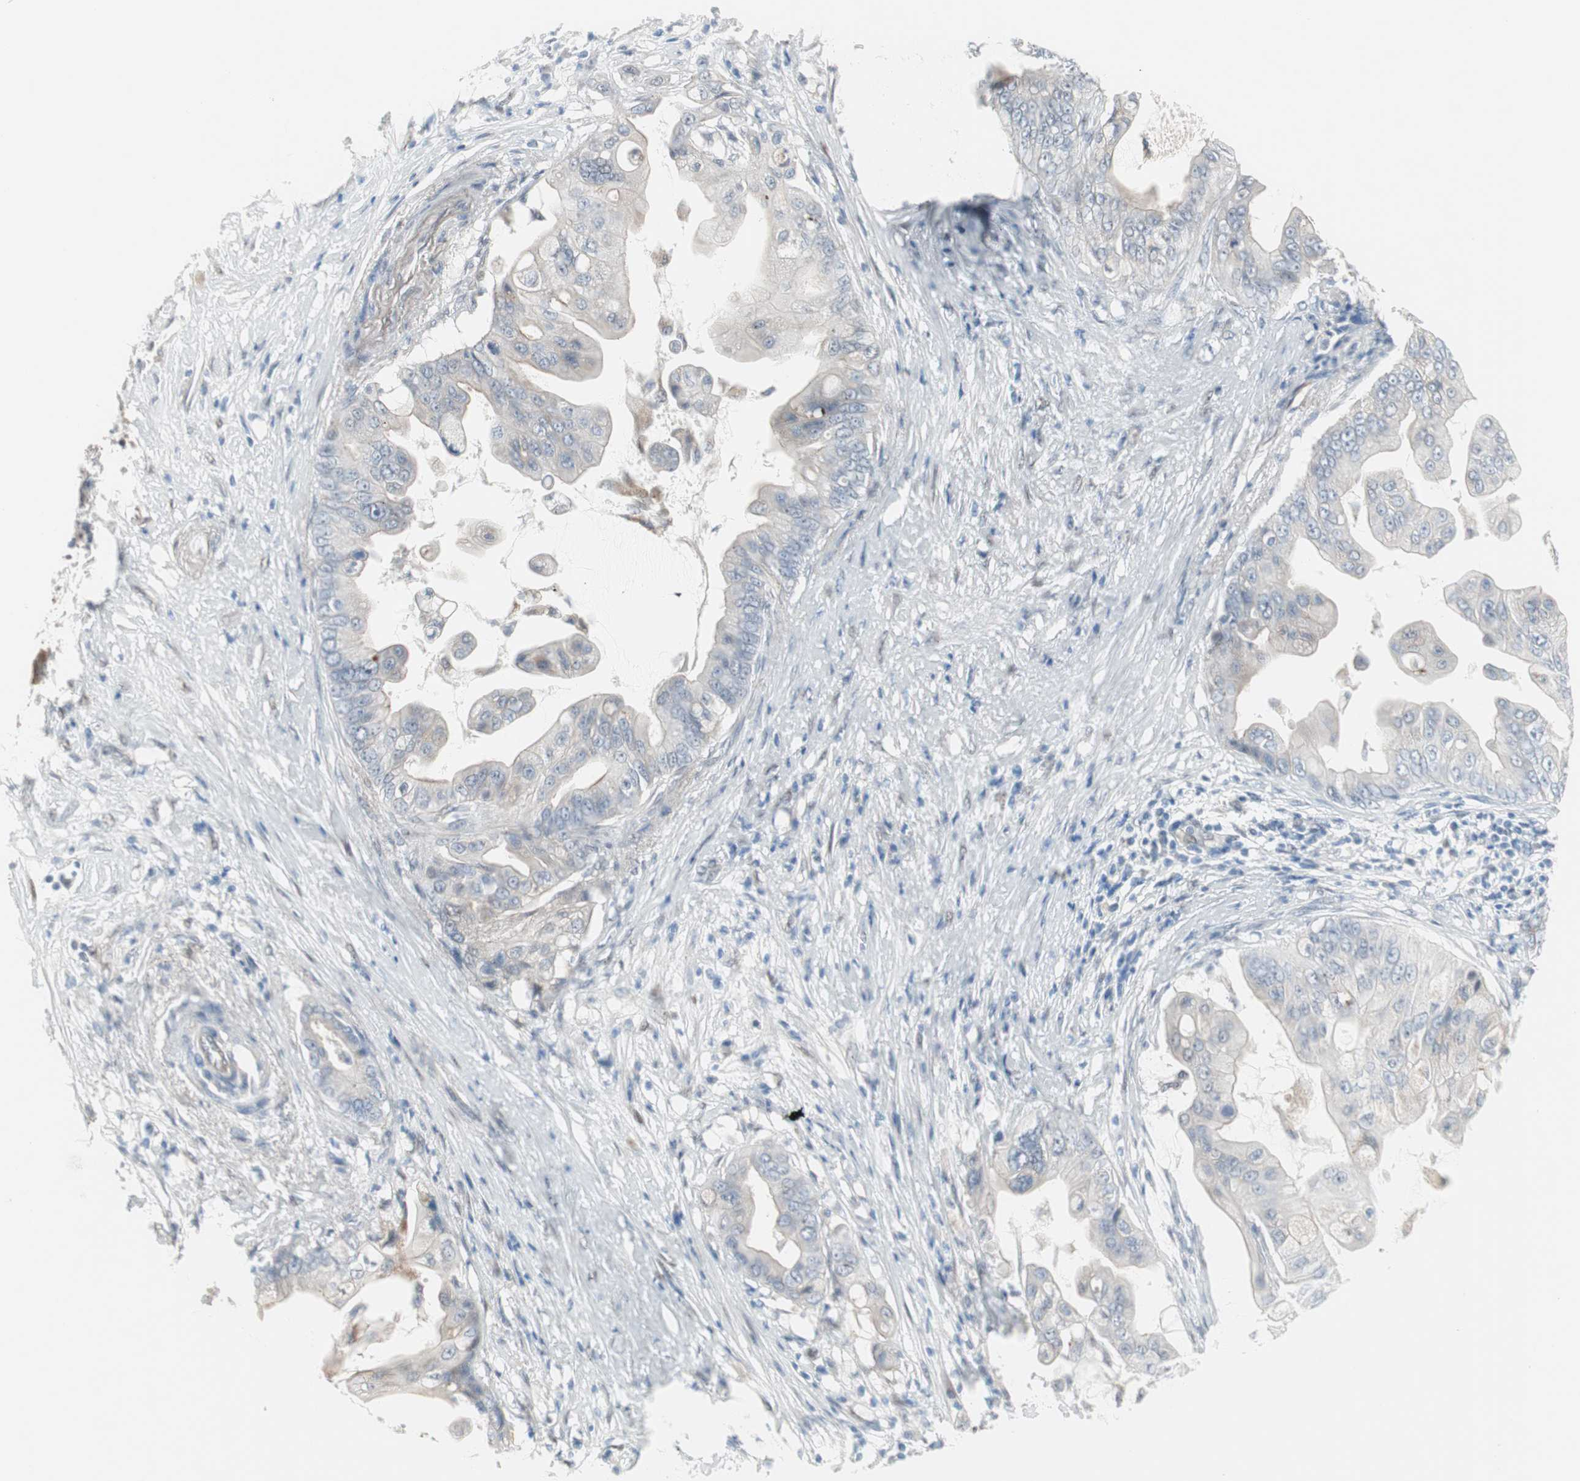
{"staining": {"intensity": "weak", "quantity": "<25%", "location": "cytoplasmic/membranous"}, "tissue": "pancreatic cancer", "cell_type": "Tumor cells", "image_type": "cancer", "snomed": [{"axis": "morphology", "description": "Adenocarcinoma, NOS"}, {"axis": "topography", "description": "Pancreas"}], "caption": "The immunohistochemistry (IHC) photomicrograph has no significant expression in tumor cells of pancreatic adenocarcinoma tissue.", "gene": "CAND2", "patient": {"sex": "female", "age": 75}}